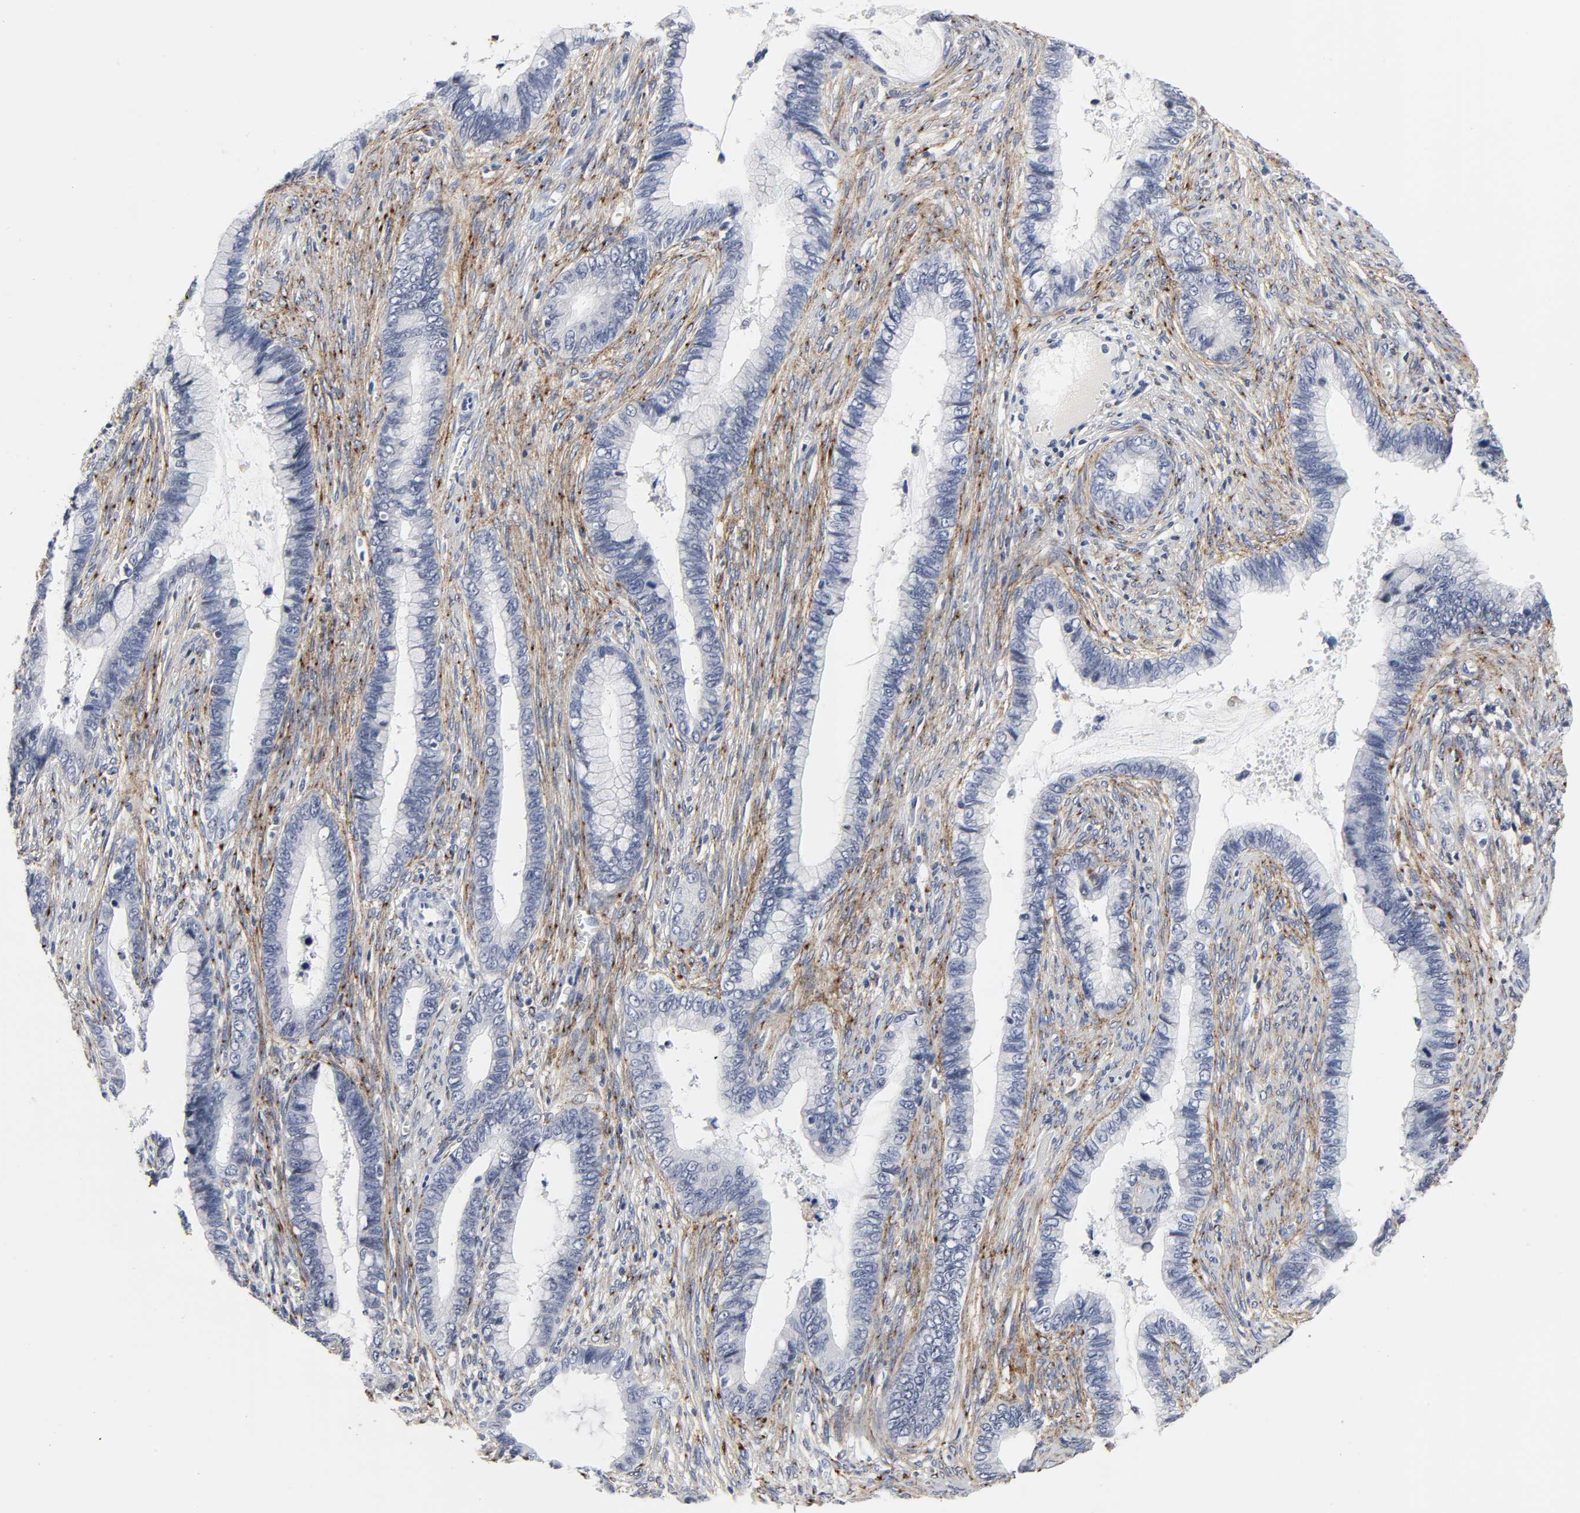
{"staining": {"intensity": "negative", "quantity": "none", "location": "none"}, "tissue": "cervical cancer", "cell_type": "Tumor cells", "image_type": "cancer", "snomed": [{"axis": "morphology", "description": "Adenocarcinoma, NOS"}, {"axis": "topography", "description": "Cervix"}], "caption": "Cervical adenocarcinoma stained for a protein using immunohistochemistry displays no positivity tumor cells.", "gene": "LRP1", "patient": {"sex": "female", "age": 44}}